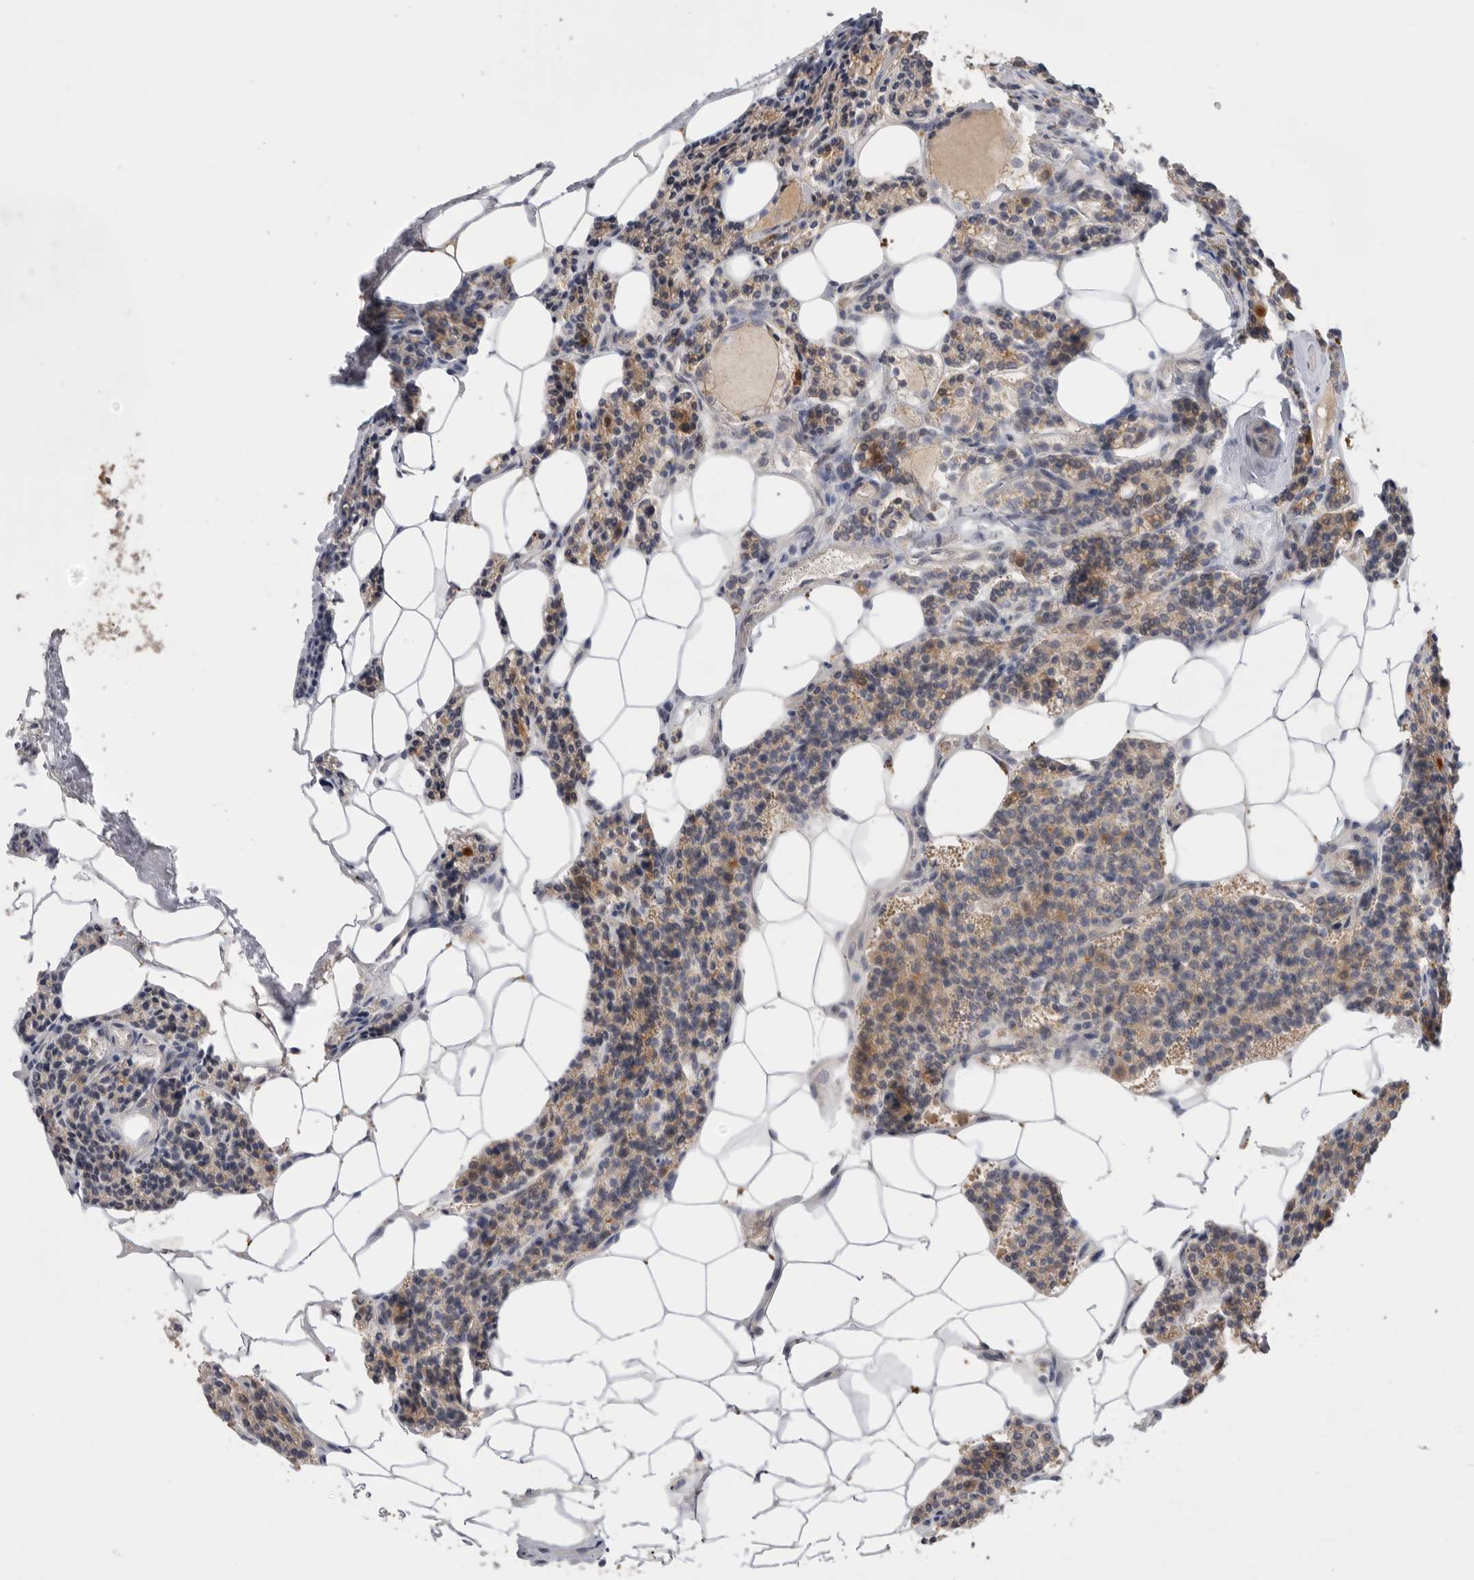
{"staining": {"intensity": "weak", "quantity": ">75%", "location": "cytoplasmic/membranous"}, "tissue": "parathyroid gland", "cell_type": "Glandular cells", "image_type": "normal", "snomed": [{"axis": "morphology", "description": "Normal tissue, NOS"}, {"axis": "topography", "description": "Parathyroid gland"}], "caption": "Human parathyroid gland stained with a brown dye shows weak cytoplasmic/membranous positive expression in about >75% of glandular cells.", "gene": "MTFR1L", "patient": {"sex": "male", "age": 83}}